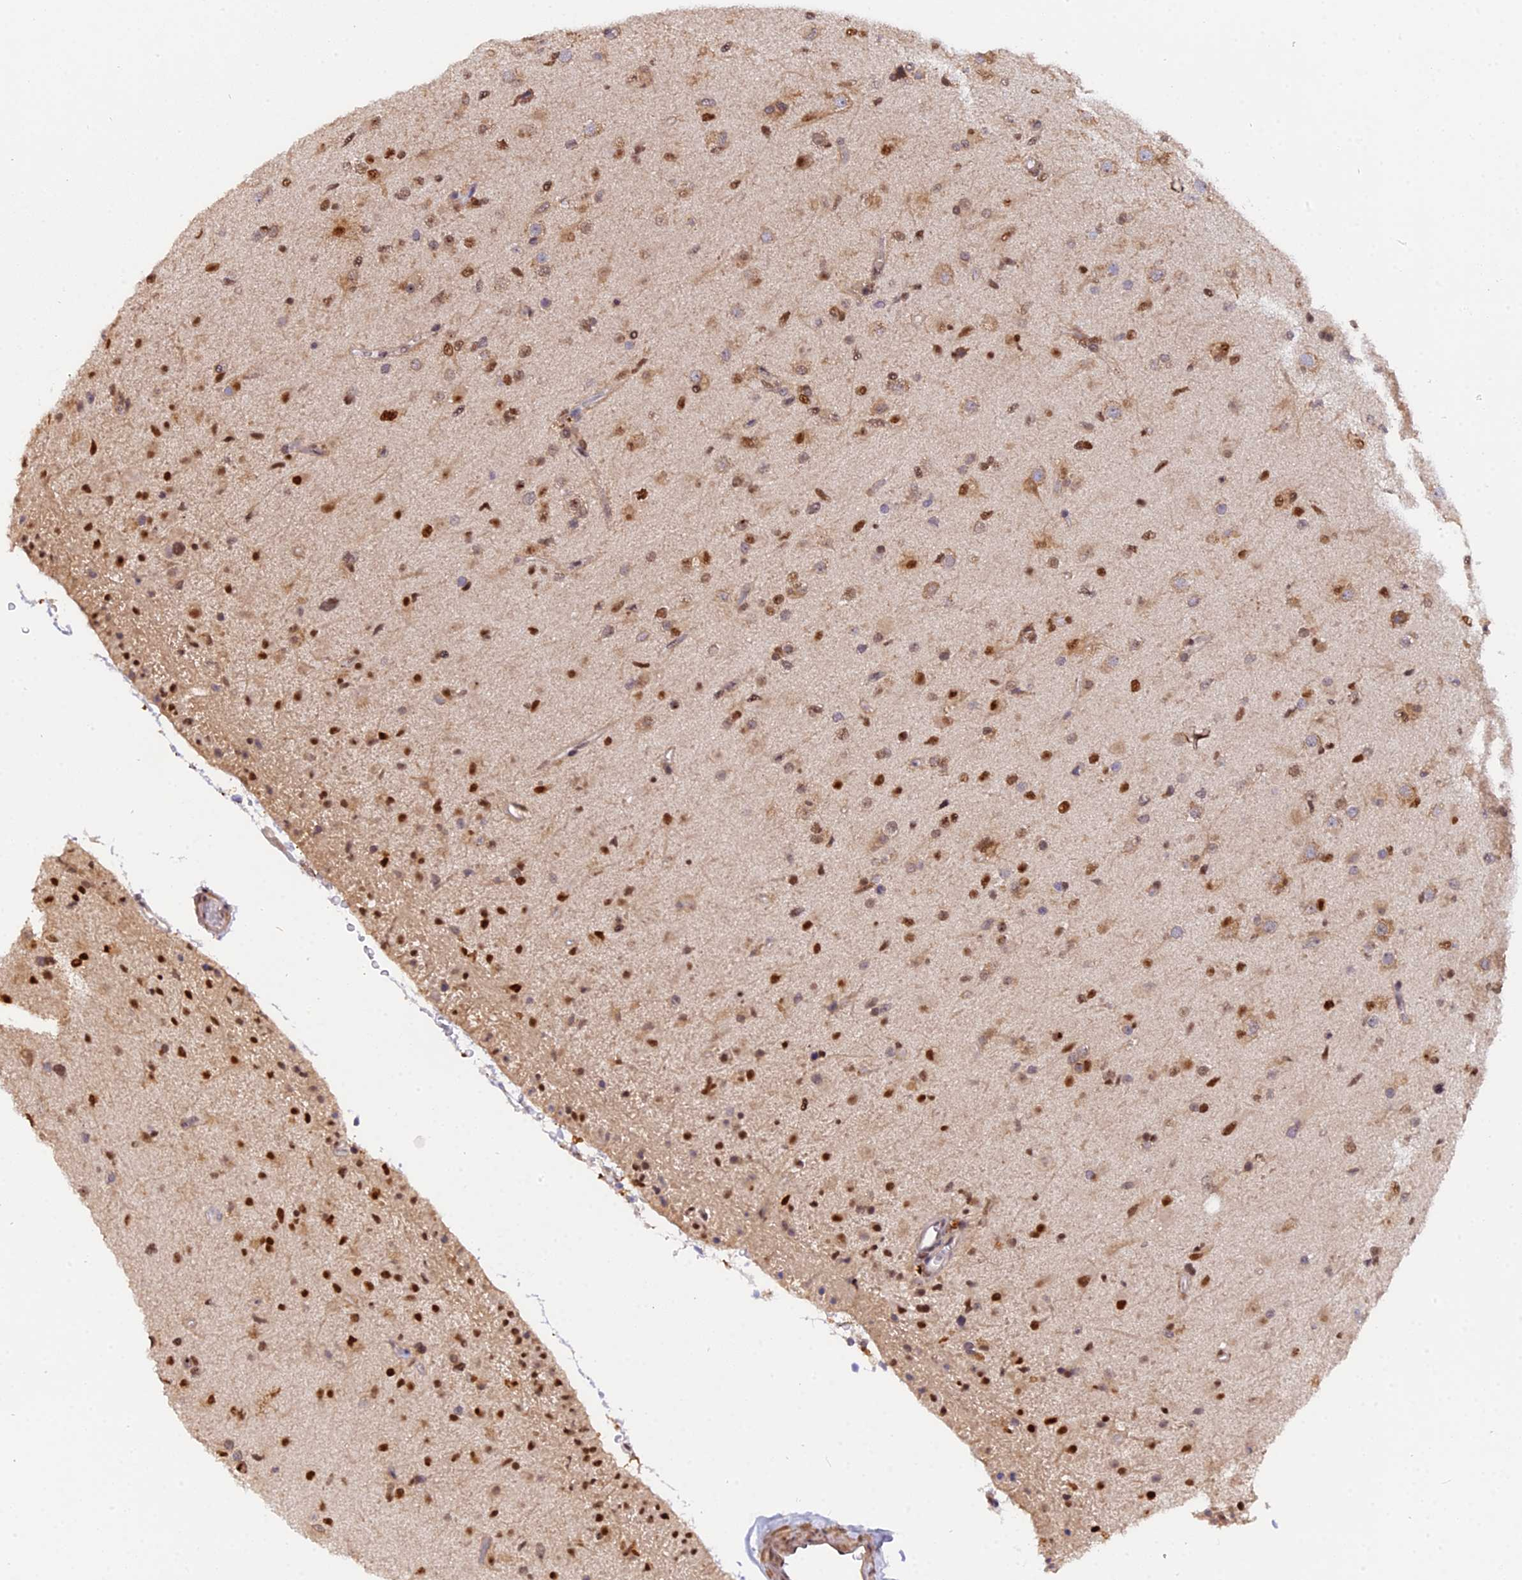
{"staining": {"intensity": "moderate", "quantity": "25%-75%", "location": "nuclear"}, "tissue": "glioma", "cell_type": "Tumor cells", "image_type": "cancer", "snomed": [{"axis": "morphology", "description": "Glioma, malignant, Low grade"}, {"axis": "topography", "description": "Brain"}], "caption": "This histopathology image shows low-grade glioma (malignant) stained with immunohistochemistry to label a protein in brown. The nuclear of tumor cells show moderate positivity for the protein. Nuclei are counter-stained blue.", "gene": "FAM118B", "patient": {"sex": "male", "age": 65}}